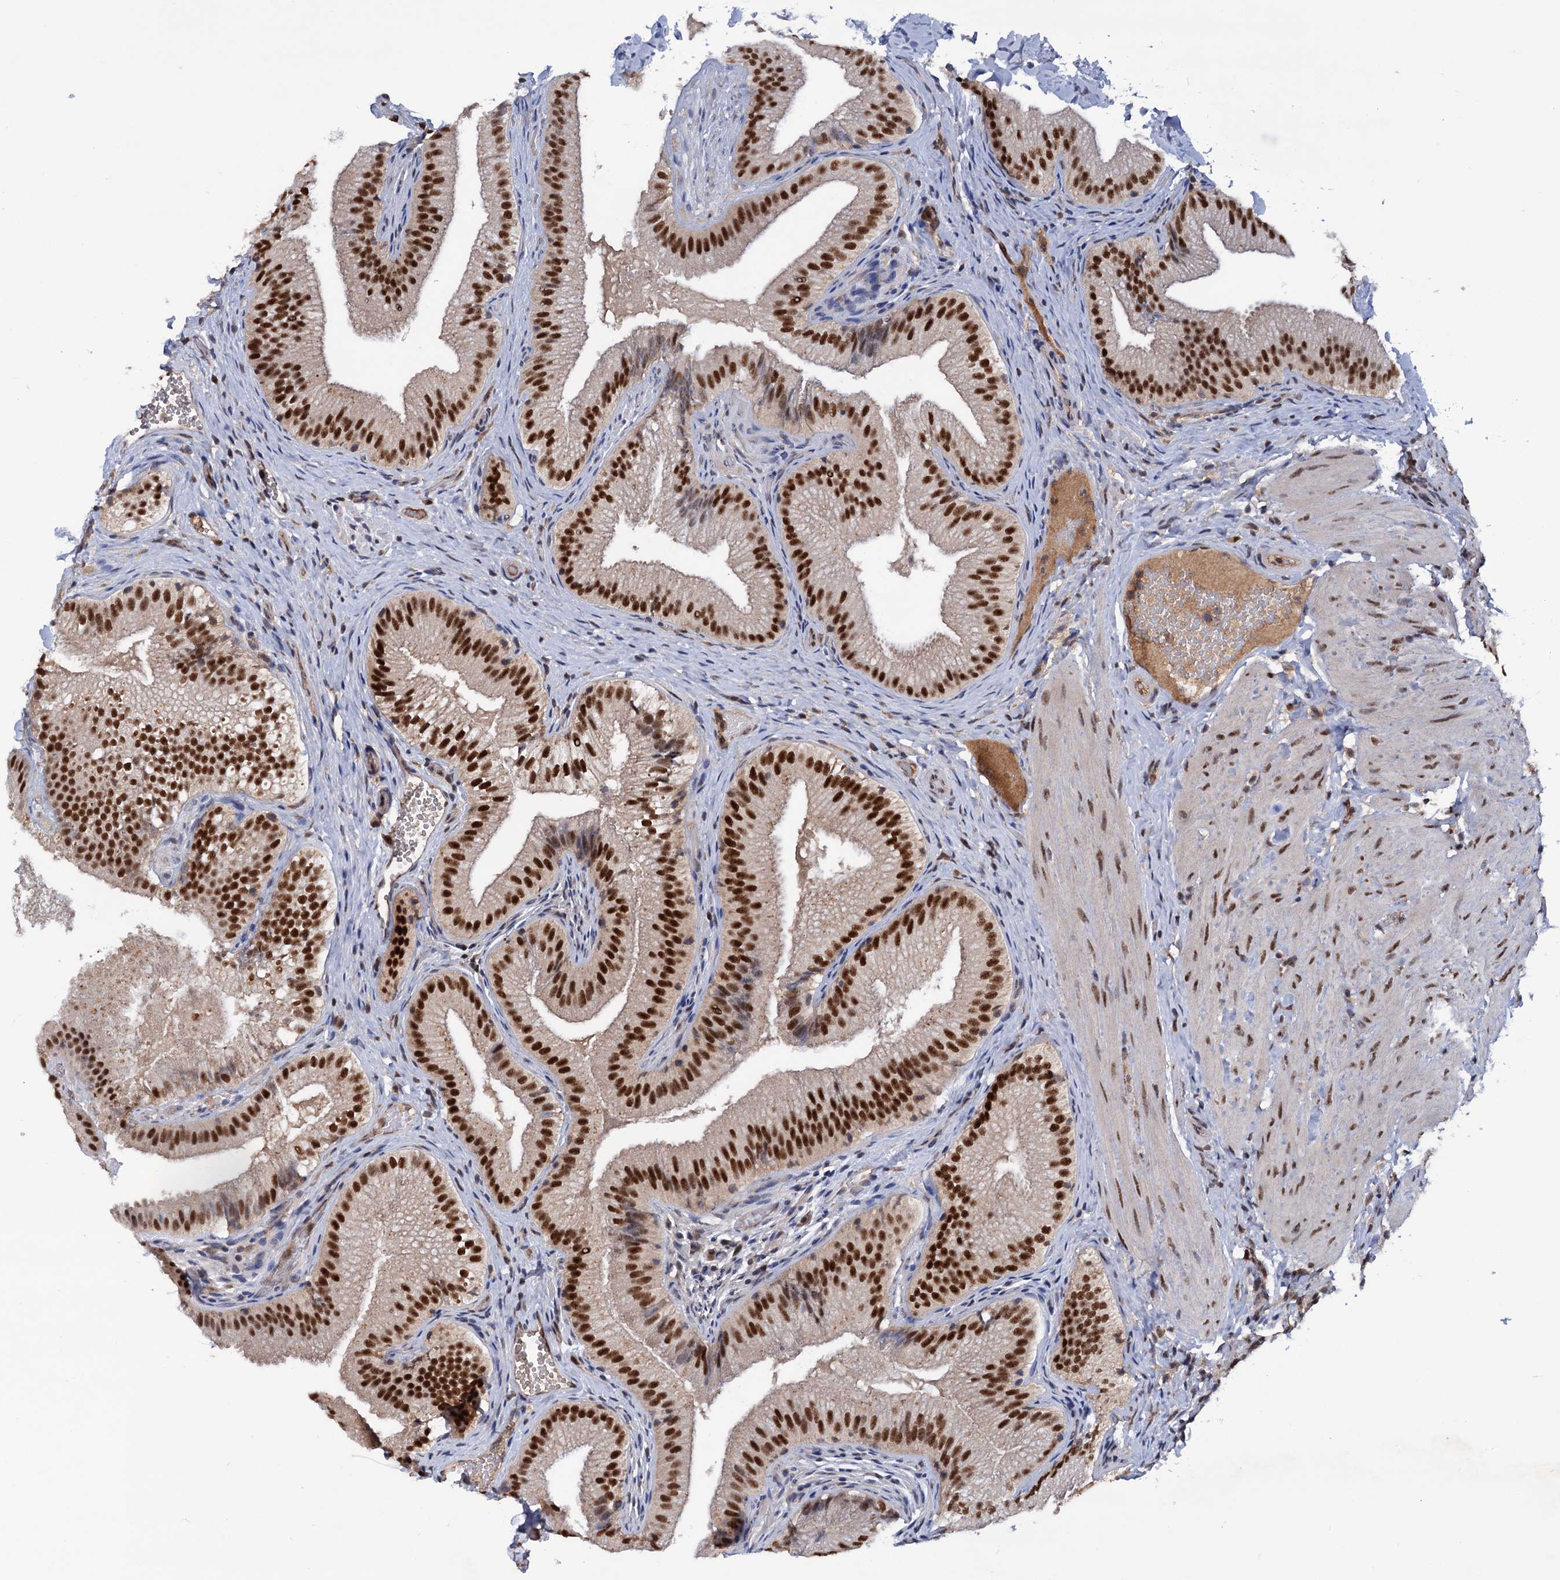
{"staining": {"intensity": "strong", "quantity": ">75%", "location": "nuclear"}, "tissue": "gallbladder", "cell_type": "Glandular cells", "image_type": "normal", "snomed": [{"axis": "morphology", "description": "Normal tissue, NOS"}, {"axis": "topography", "description": "Gallbladder"}], "caption": "A high amount of strong nuclear positivity is seen in approximately >75% of glandular cells in unremarkable gallbladder.", "gene": "TBC1D12", "patient": {"sex": "female", "age": 30}}